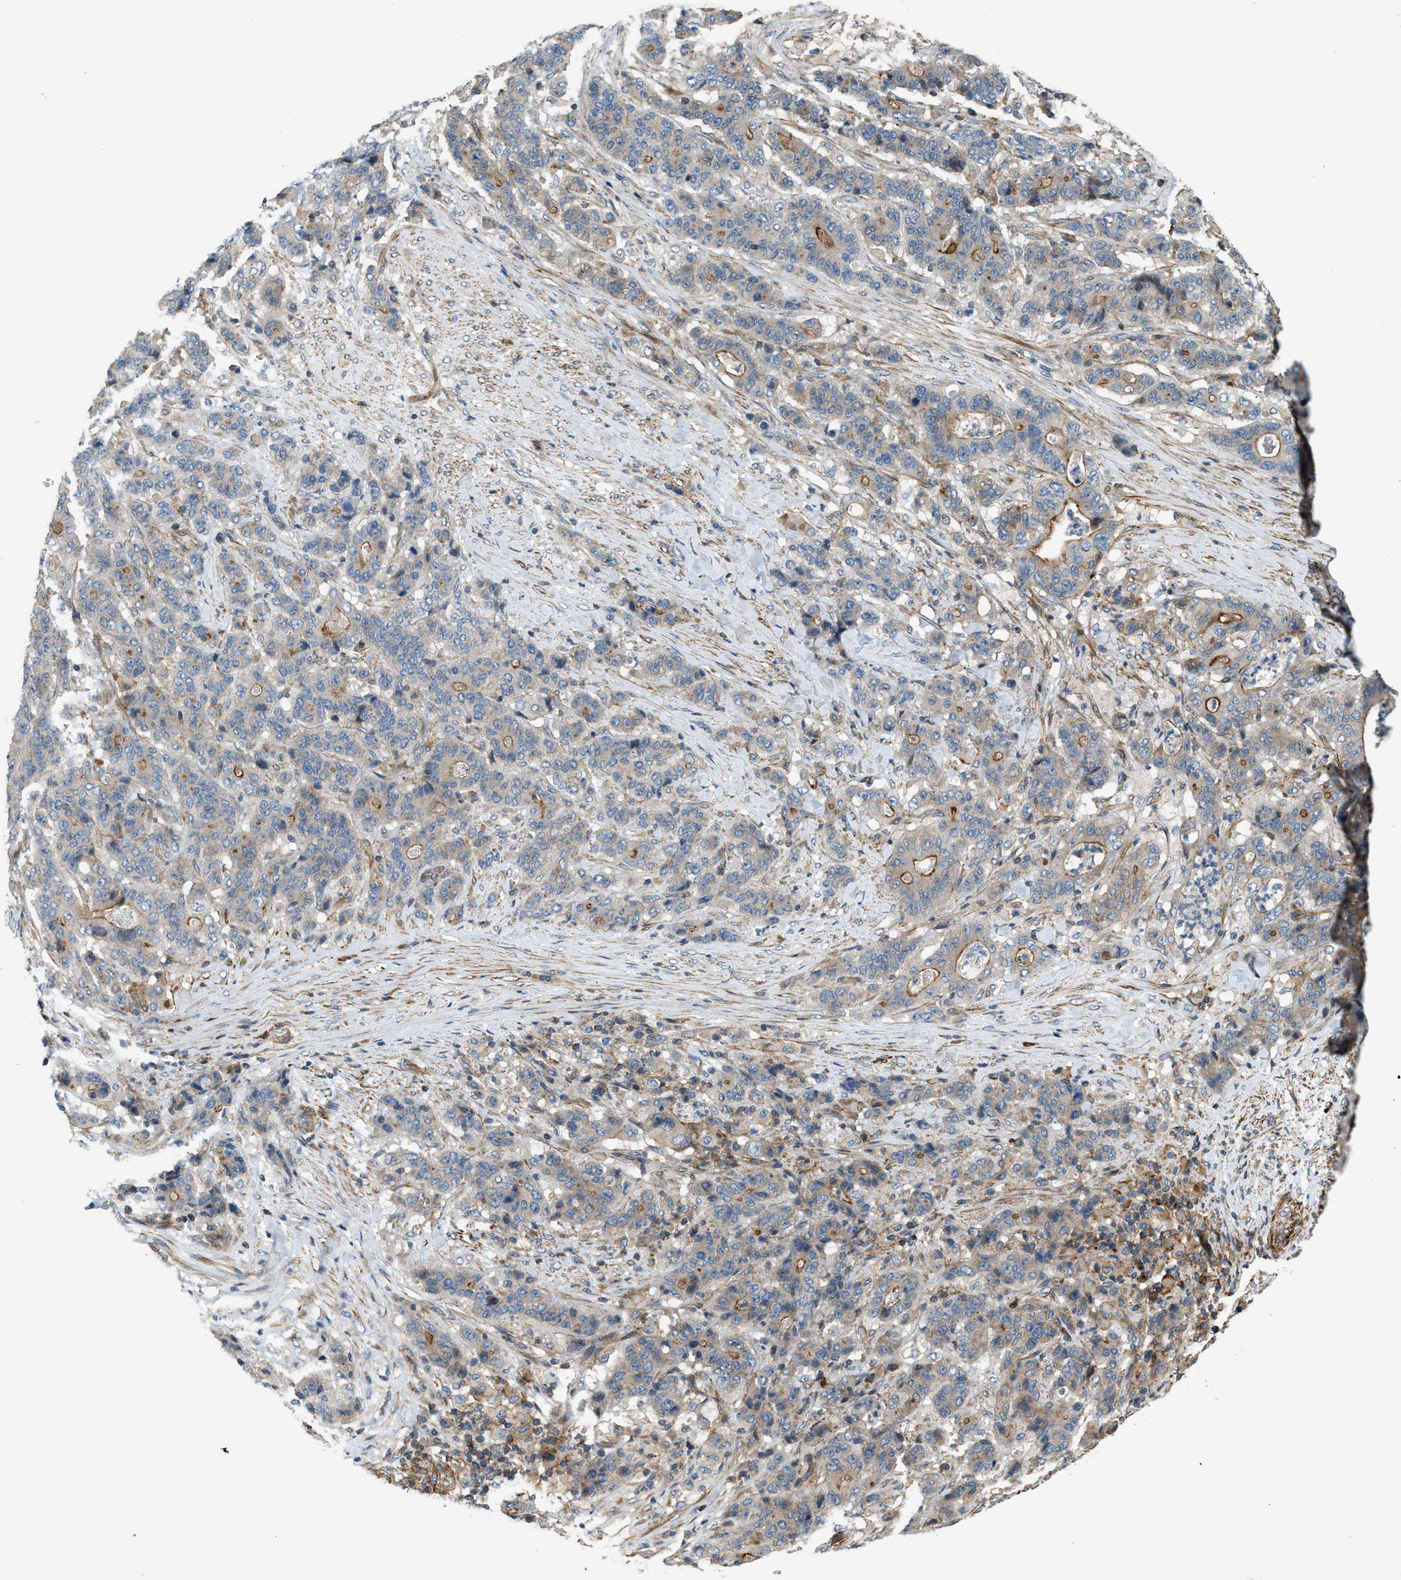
{"staining": {"intensity": "moderate", "quantity": "25%-75%", "location": "cytoplasmic/membranous"}, "tissue": "stomach cancer", "cell_type": "Tumor cells", "image_type": "cancer", "snomed": [{"axis": "morphology", "description": "Adenocarcinoma, NOS"}, {"axis": "topography", "description": "Stomach"}], "caption": "Stomach adenocarcinoma stained for a protein (brown) exhibits moderate cytoplasmic/membranous positive staining in approximately 25%-75% of tumor cells.", "gene": "BTN3A2", "patient": {"sex": "female", "age": 73}}